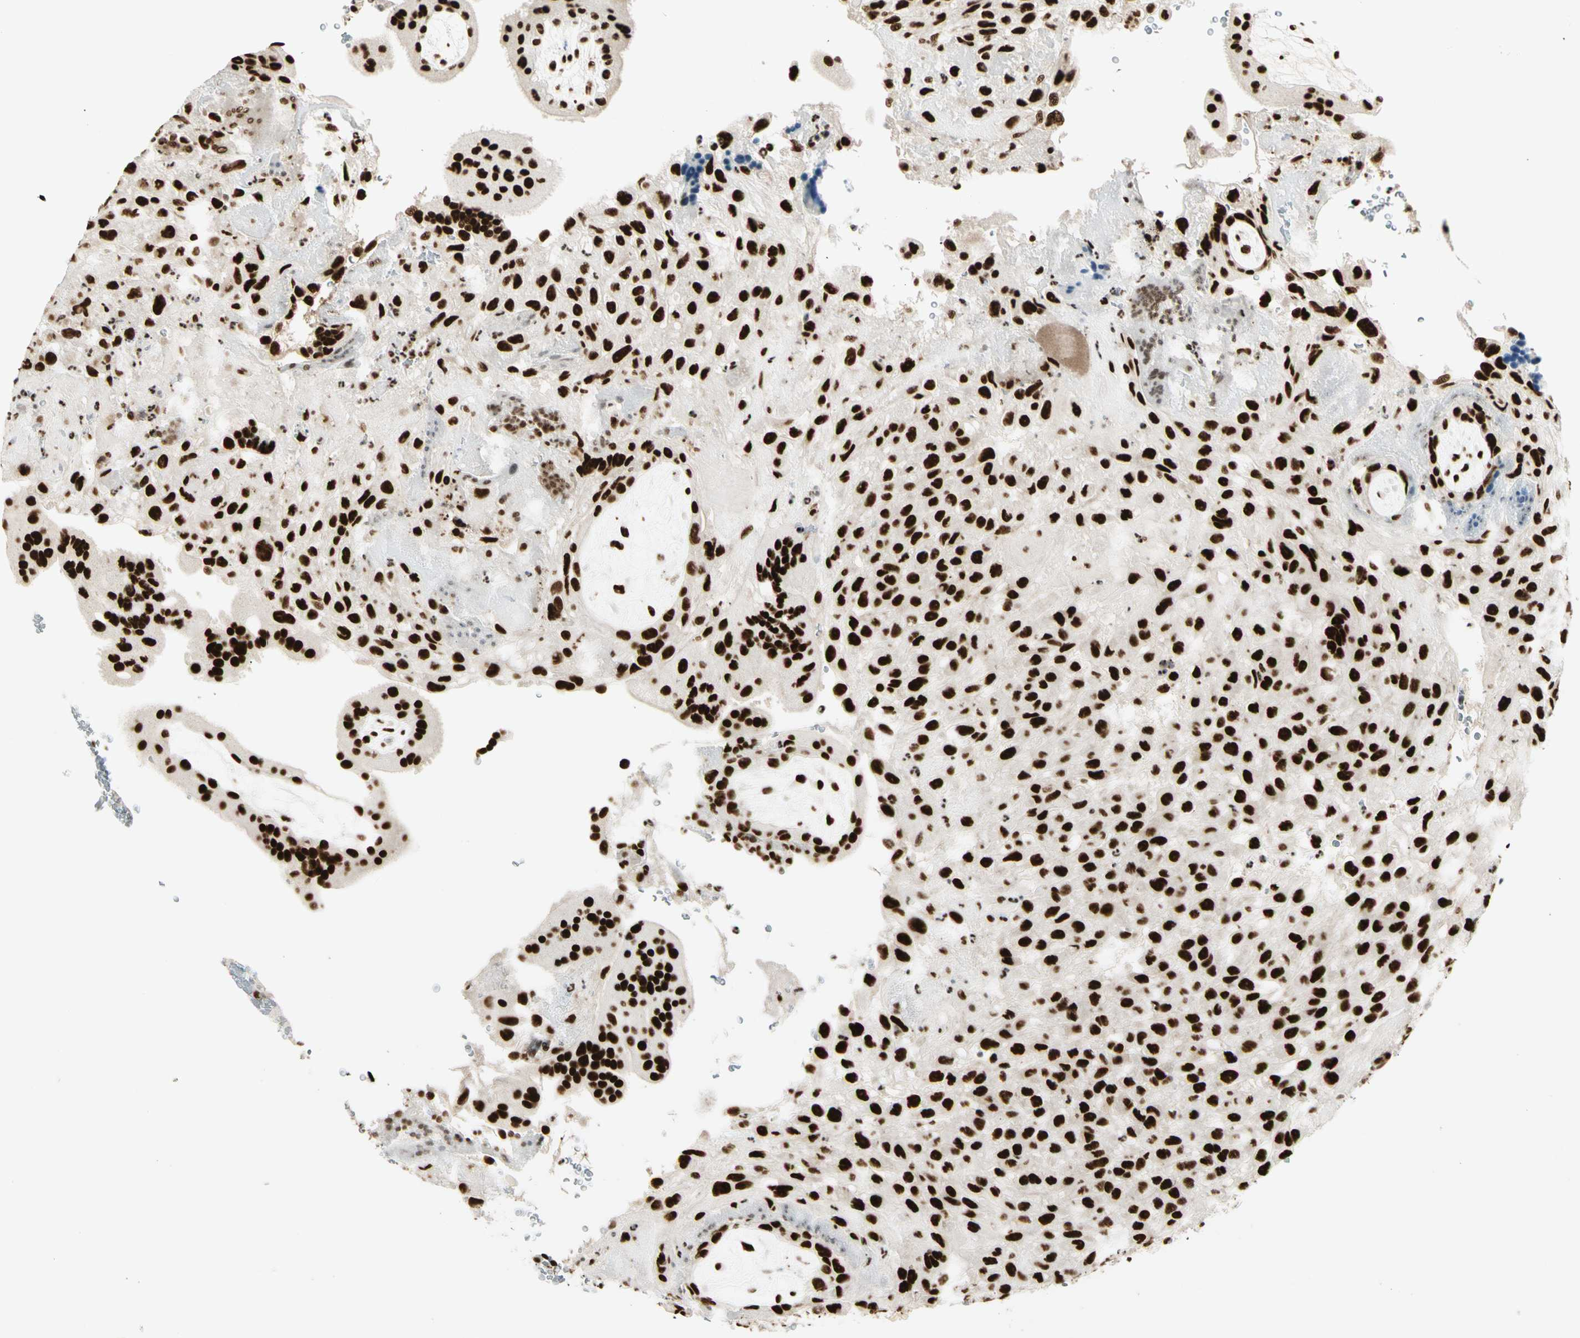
{"staining": {"intensity": "strong", "quantity": ">75%", "location": "nuclear"}, "tissue": "placenta", "cell_type": "Decidual cells", "image_type": "normal", "snomed": [{"axis": "morphology", "description": "Normal tissue, NOS"}, {"axis": "topography", "description": "Placenta"}], "caption": "The micrograph displays a brown stain indicating the presence of a protein in the nuclear of decidual cells in placenta. (DAB = brown stain, brightfield microscopy at high magnification).", "gene": "CCAR1", "patient": {"sex": "female", "age": 19}}